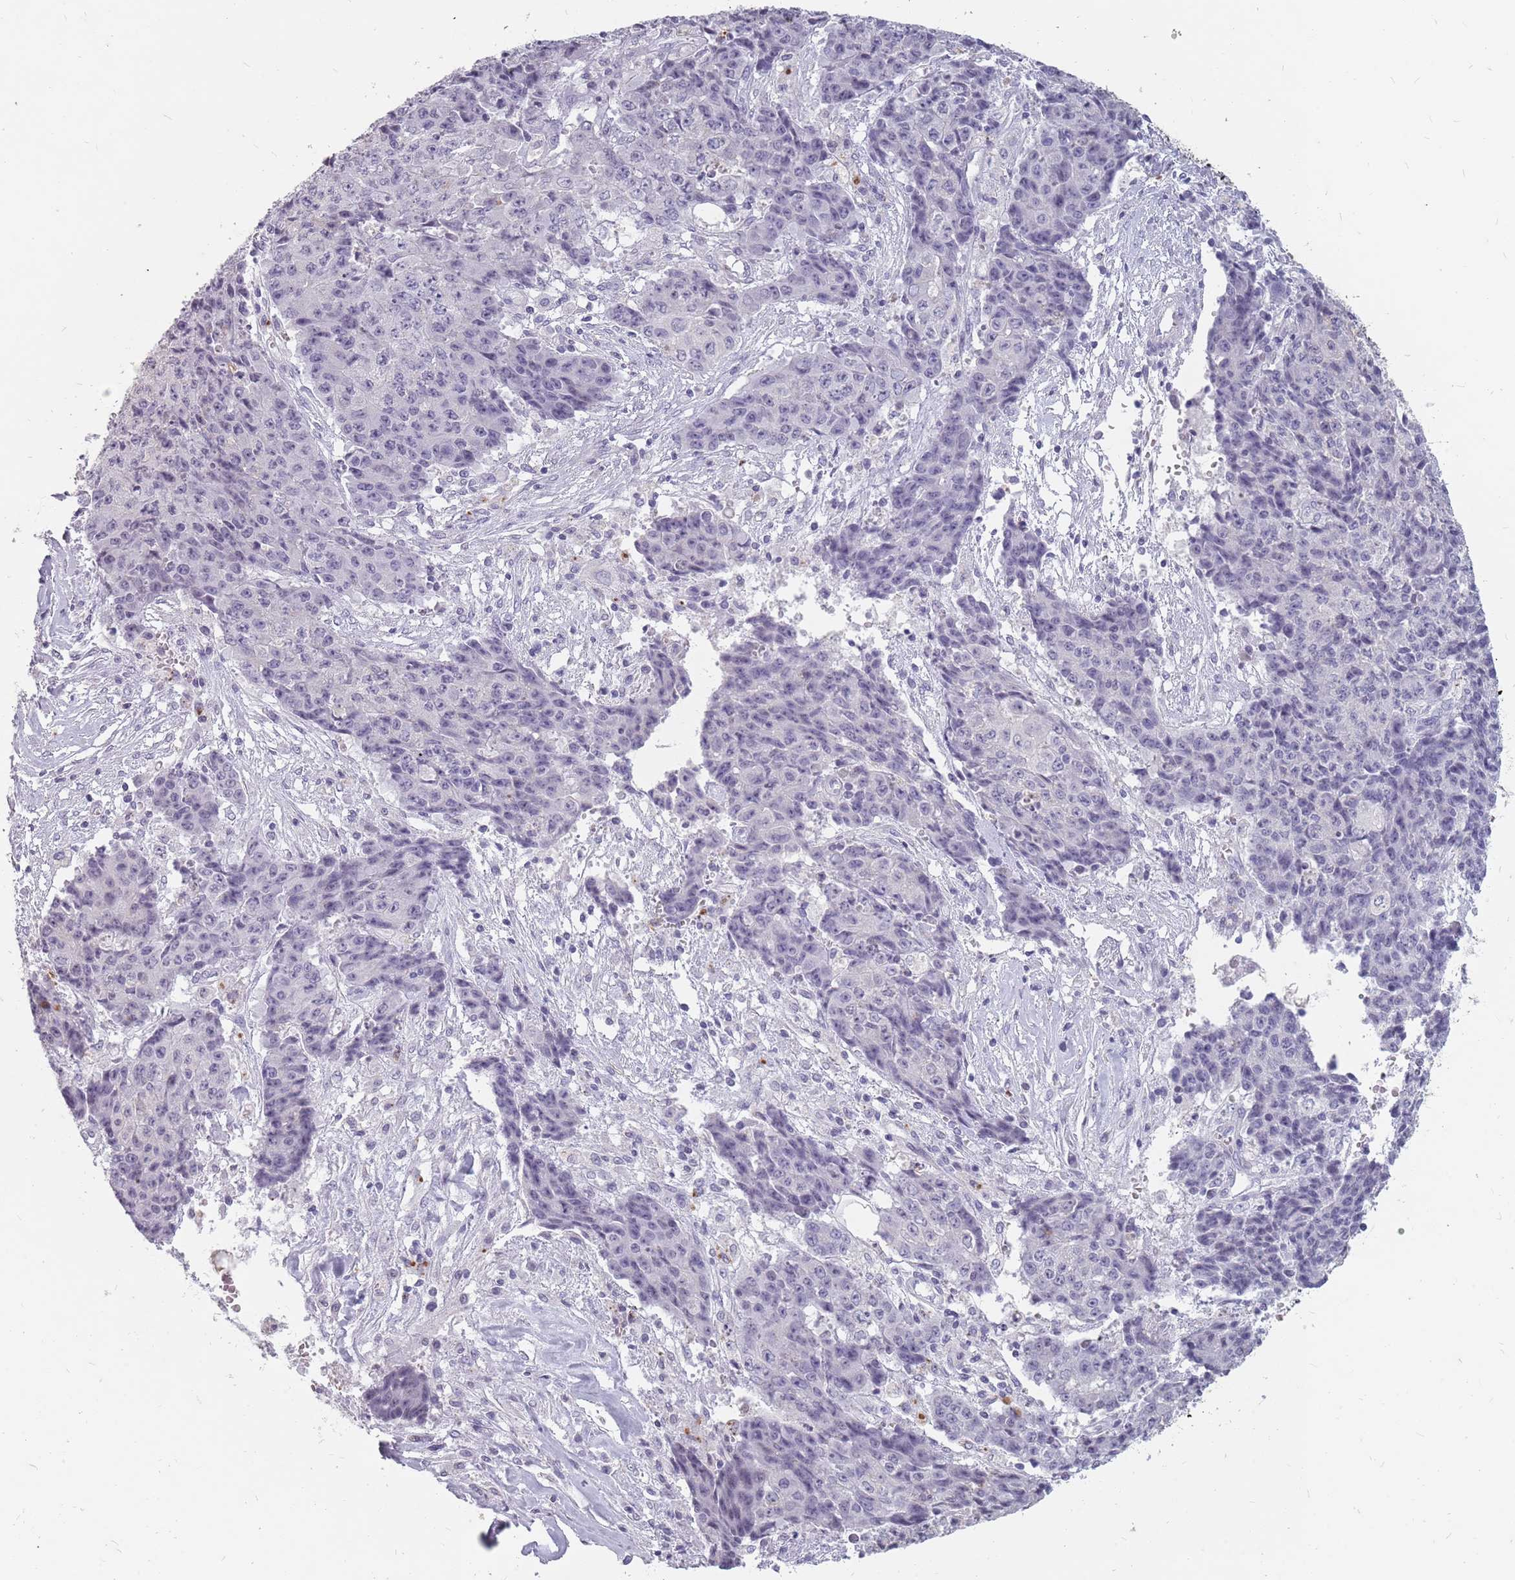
{"staining": {"intensity": "negative", "quantity": "none", "location": "none"}, "tissue": "ovarian cancer", "cell_type": "Tumor cells", "image_type": "cancer", "snomed": [{"axis": "morphology", "description": "Carcinoma, endometroid"}, {"axis": "topography", "description": "Ovary"}], "caption": "Tumor cells are negative for brown protein staining in ovarian cancer. The staining was performed using DAB to visualize the protein expression in brown, while the nuclei were stained in blue with hematoxylin (Magnification: 20x).", "gene": "NEK6", "patient": {"sex": "female", "age": 42}}